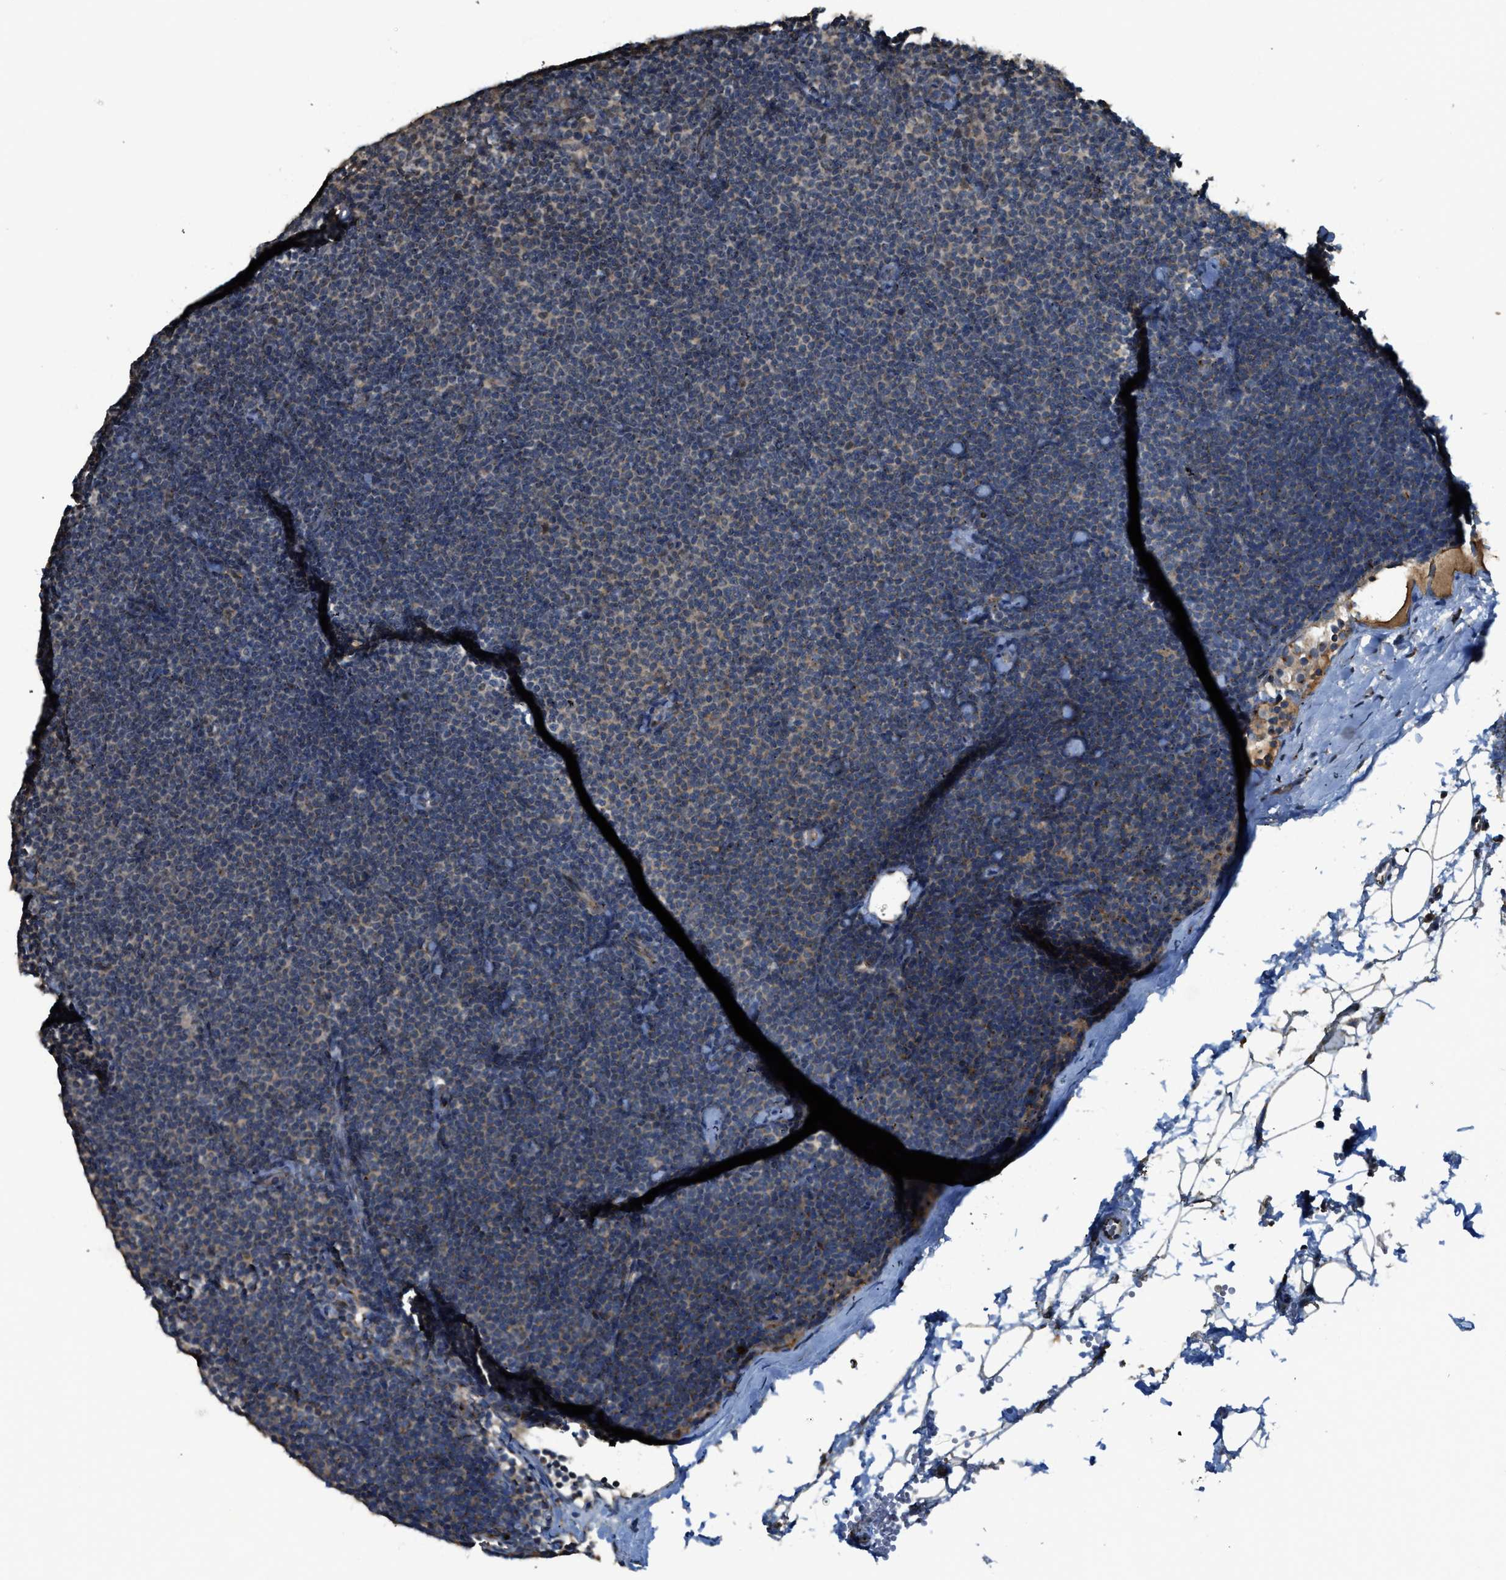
{"staining": {"intensity": "weak", "quantity": "25%-75%", "location": "cytoplasmic/membranous"}, "tissue": "lymphoma", "cell_type": "Tumor cells", "image_type": "cancer", "snomed": [{"axis": "morphology", "description": "Malignant lymphoma, non-Hodgkin's type, Low grade"}, {"axis": "topography", "description": "Lymph node"}], "caption": "Immunohistochemical staining of human lymphoma shows low levels of weak cytoplasmic/membranous protein expression in about 25%-75% of tumor cells.", "gene": "IPO7", "patient": {"sex": "female", "age": 53}}